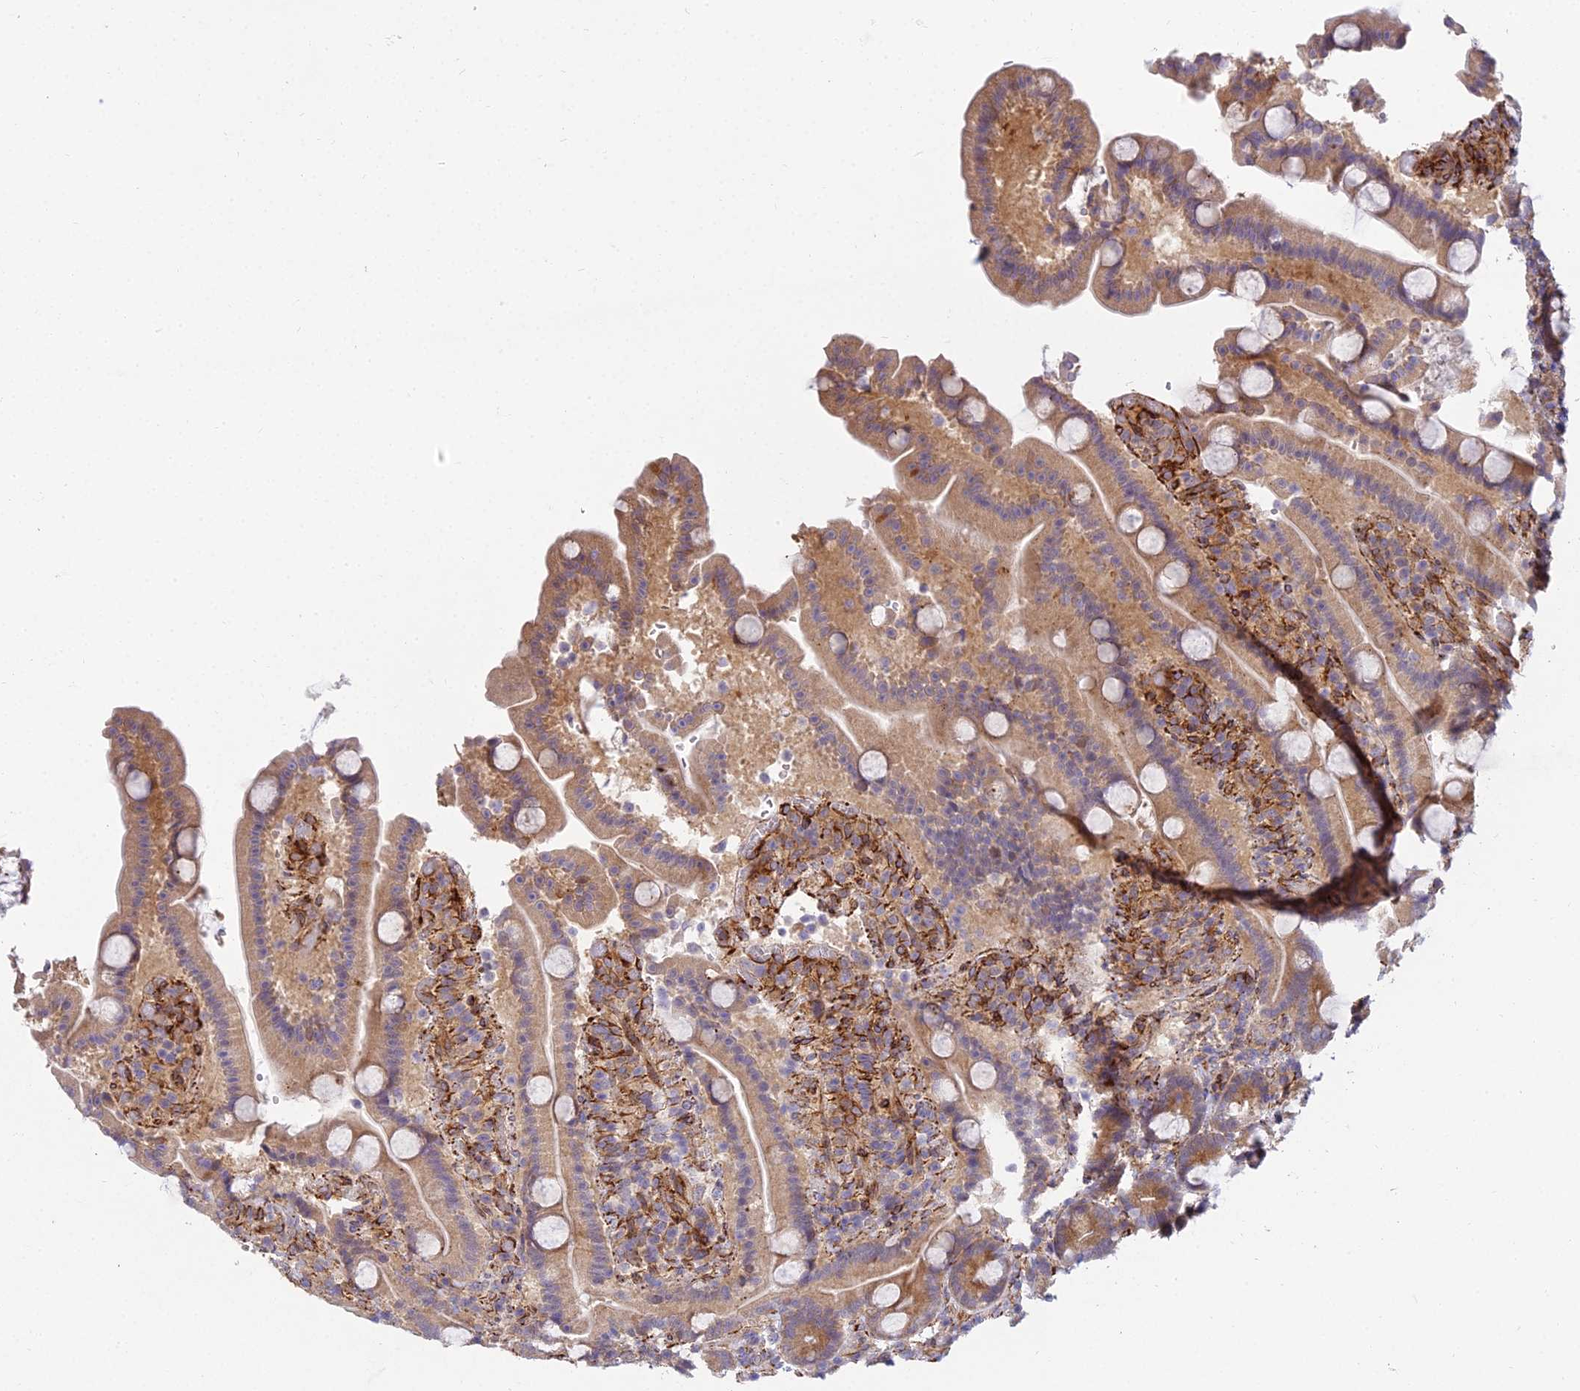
{"staining": {"intensity": "moderate", "quantity": ">75%", "location": "cytoplasmic/membranous"}, "tissue": "duodenum", "cell_type": "Glandular cells", "image_type": "normal", "snomed": [{"axis": "morphology", "description": "Normal tissue, NOS"}, {"axis": "topography", "description": "Duodenum"}], "caption": "Immunohistochemical staining of normal human duodenum reveals moderate cytoplasmic/membranous protein staining in about >75% of glandular cells. Nuclei are stained in blue.", "gene": "NDUFAF7", "patient": {"sex": "male", "age": 55}}